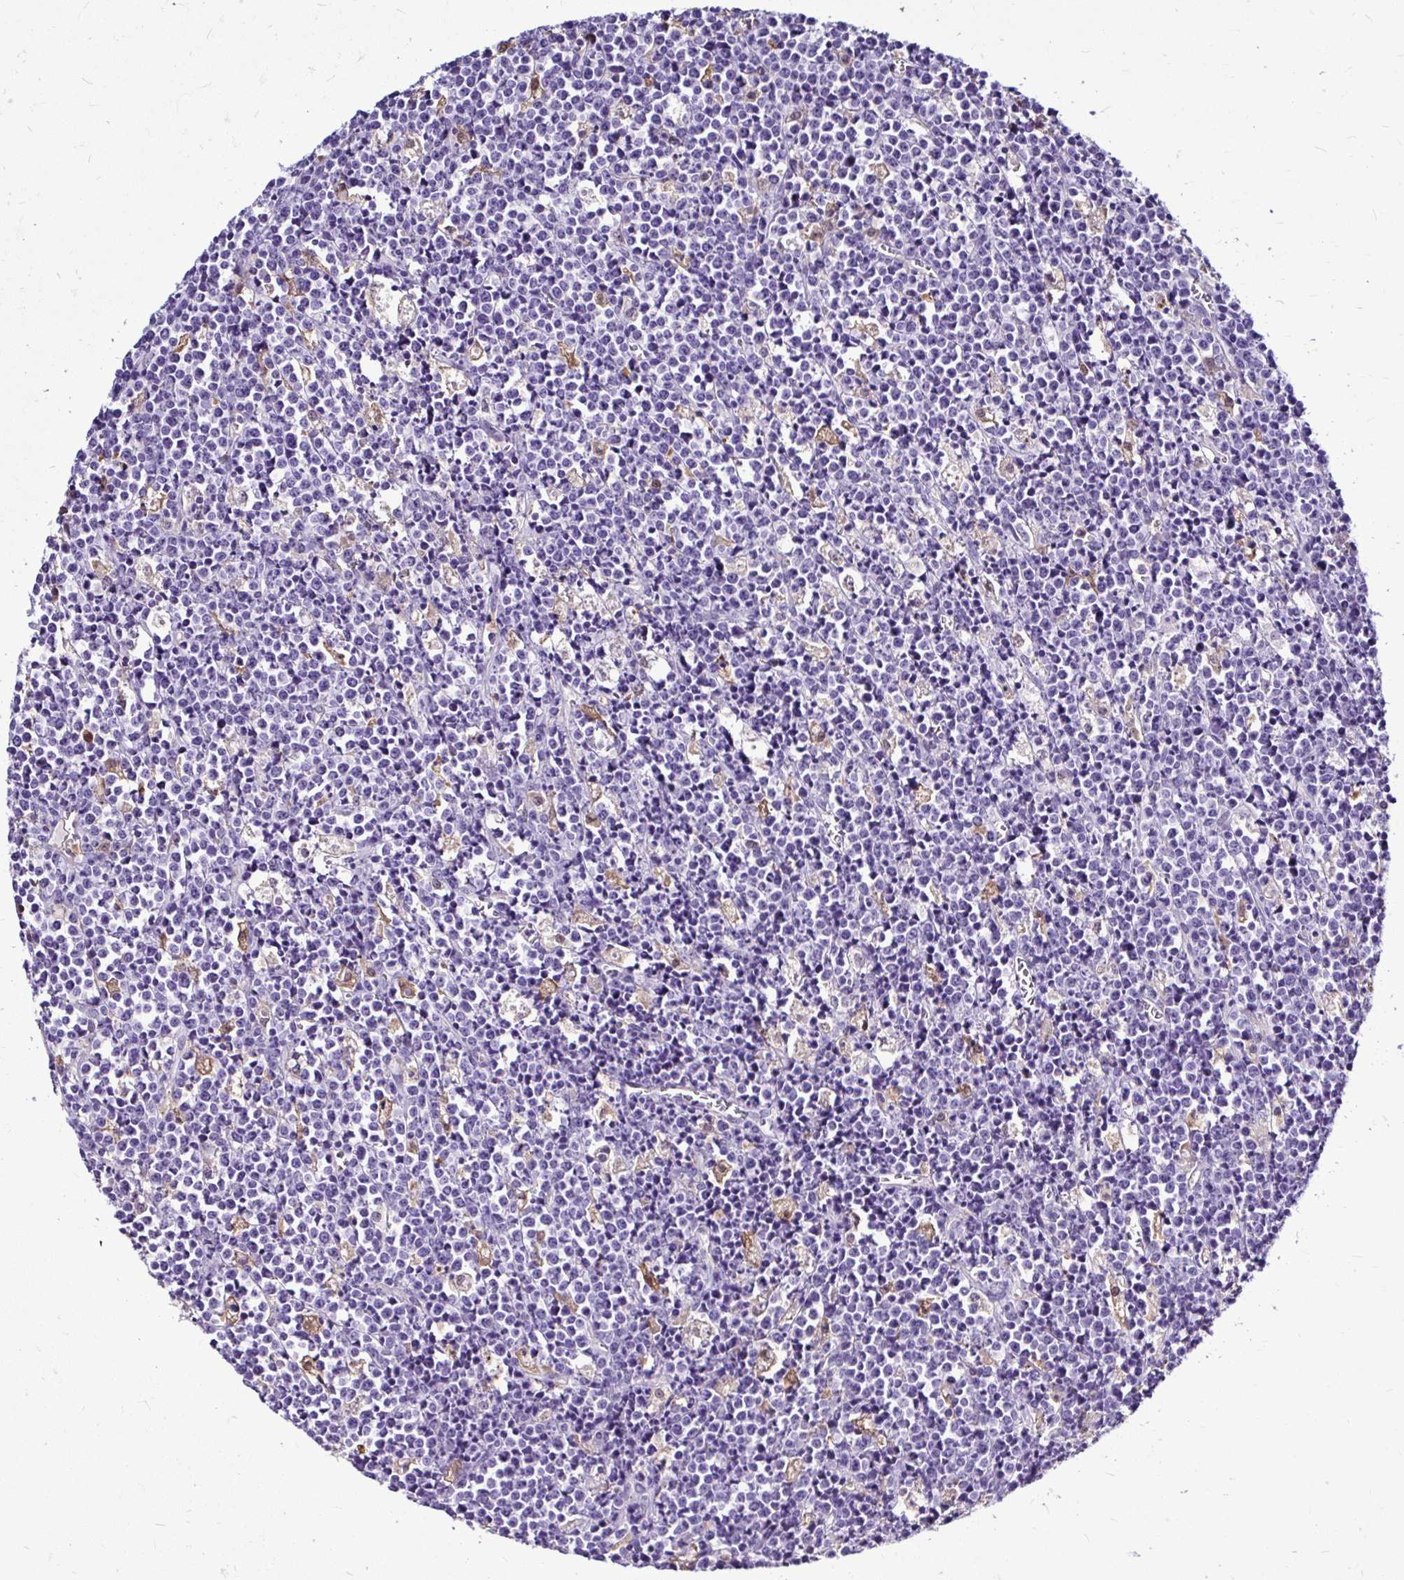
{"staining": {"intensity": "negative", "quantity": "none", "location": "none"}, "tissue": "lymphoma", "cell_type": "Tumor cells", "image_type": "cancer", "snomed": [{"axis": "morphology", "description": "Malignant lymphoma, non-Hodgkin's type, High grade"}, {"axis": "topography", "description": "Ovary"}], "caption": "IHC of high-grade malignant lymphoma, non-Hodgkin's type reveals no staining in tumor cells.", "gene": "IDH1", "patient": {"sex": "female", "age": 56}}